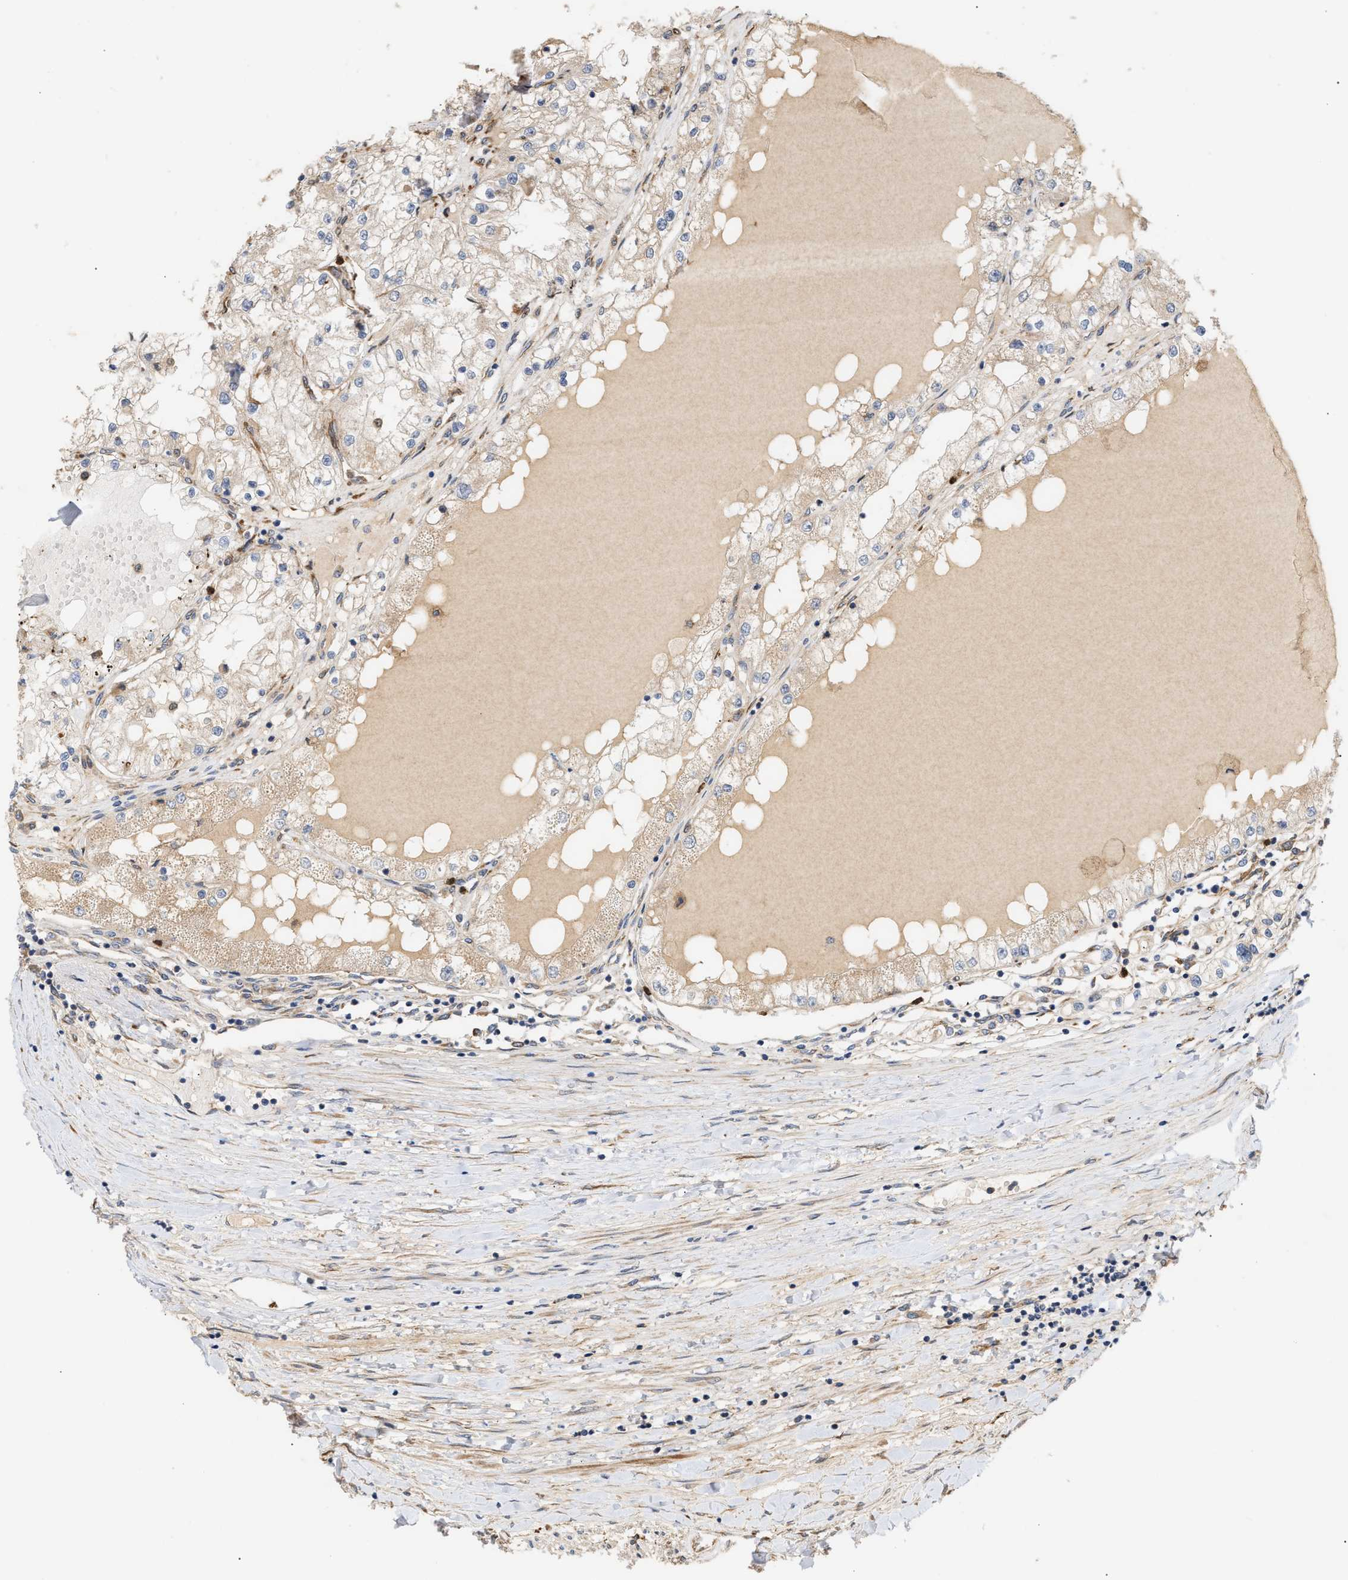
{"staining": {"intensity": "weak", "quantity": "<25%", "location": "cytoplasmic/membranous"}, "tissue": "renal cancer", "cell_type": "Tumor cells", "image_type": "cancer", "snomed": [{"axis": "morphology", "description": "Adenocarcinoma, NOS"}, {"axis": "topography", "description": "Kidney"}], "caption": "Tumor cells show no significant staining in adenocarcinoma (renal). Nuclei are stained in blue.", "gene": "PLCD1", "patient": {"sex": "male", "age": 68}}